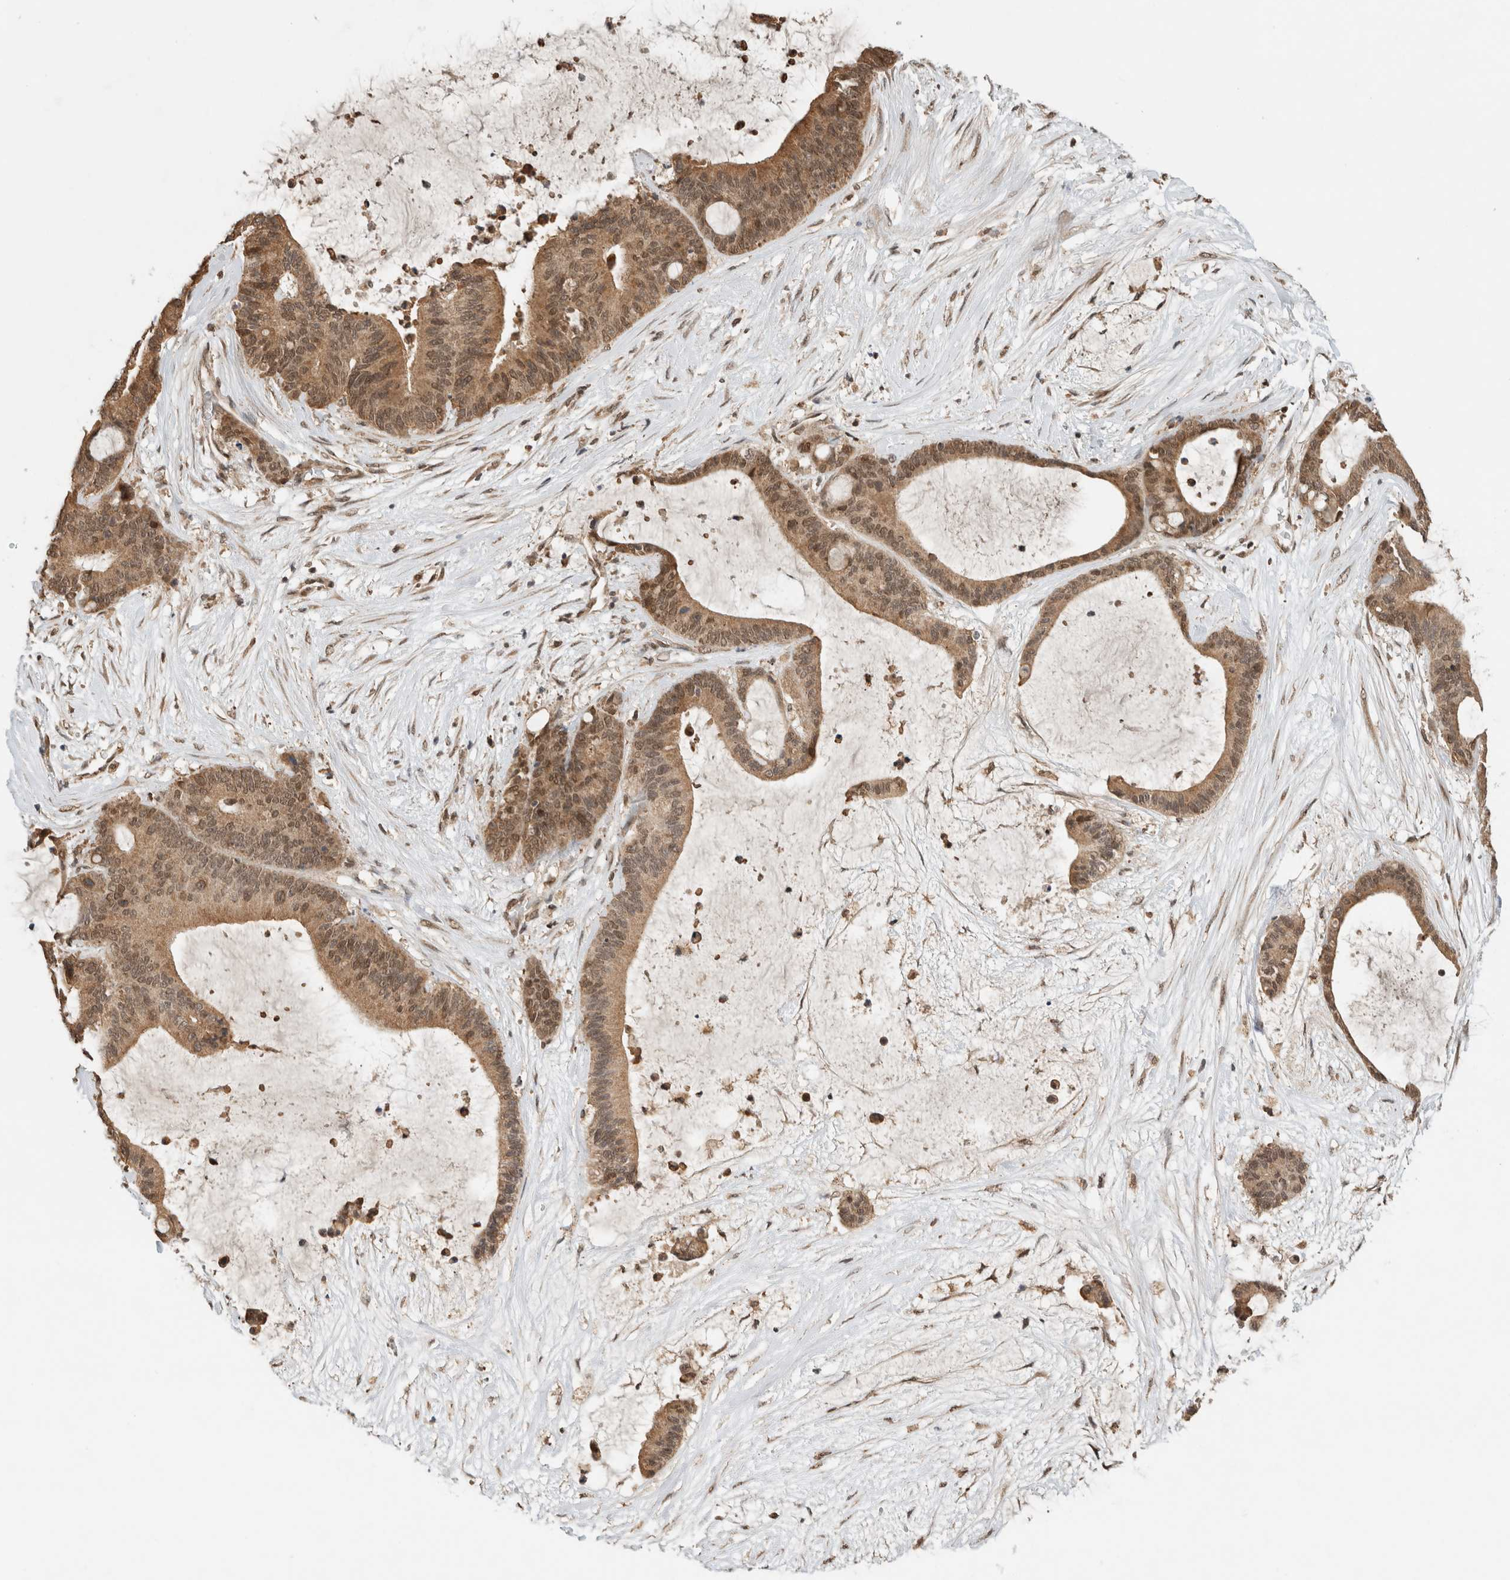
{"staining": {"intensity": "moderate", "quantity": ">75%", "location": "cytoplasmic/membranous,nuclear"}, "tissue": "liver cancer", "cell_type": "Tumor cells", "image_type": "cancer", "snomed": [{"axis": "morphology", "description": "Cholangiocarcinoma"}, {"axis": "topography", "description": "Liver"}], "caption": "Tumor cells show medium levels of moderate cytoplasmic/membranous and nuclear staining in about >75% of cells in human cholangiocarcinoma (liver).", "gene": "C1orf21", "patient": {"sex": "female", "age": 73}}